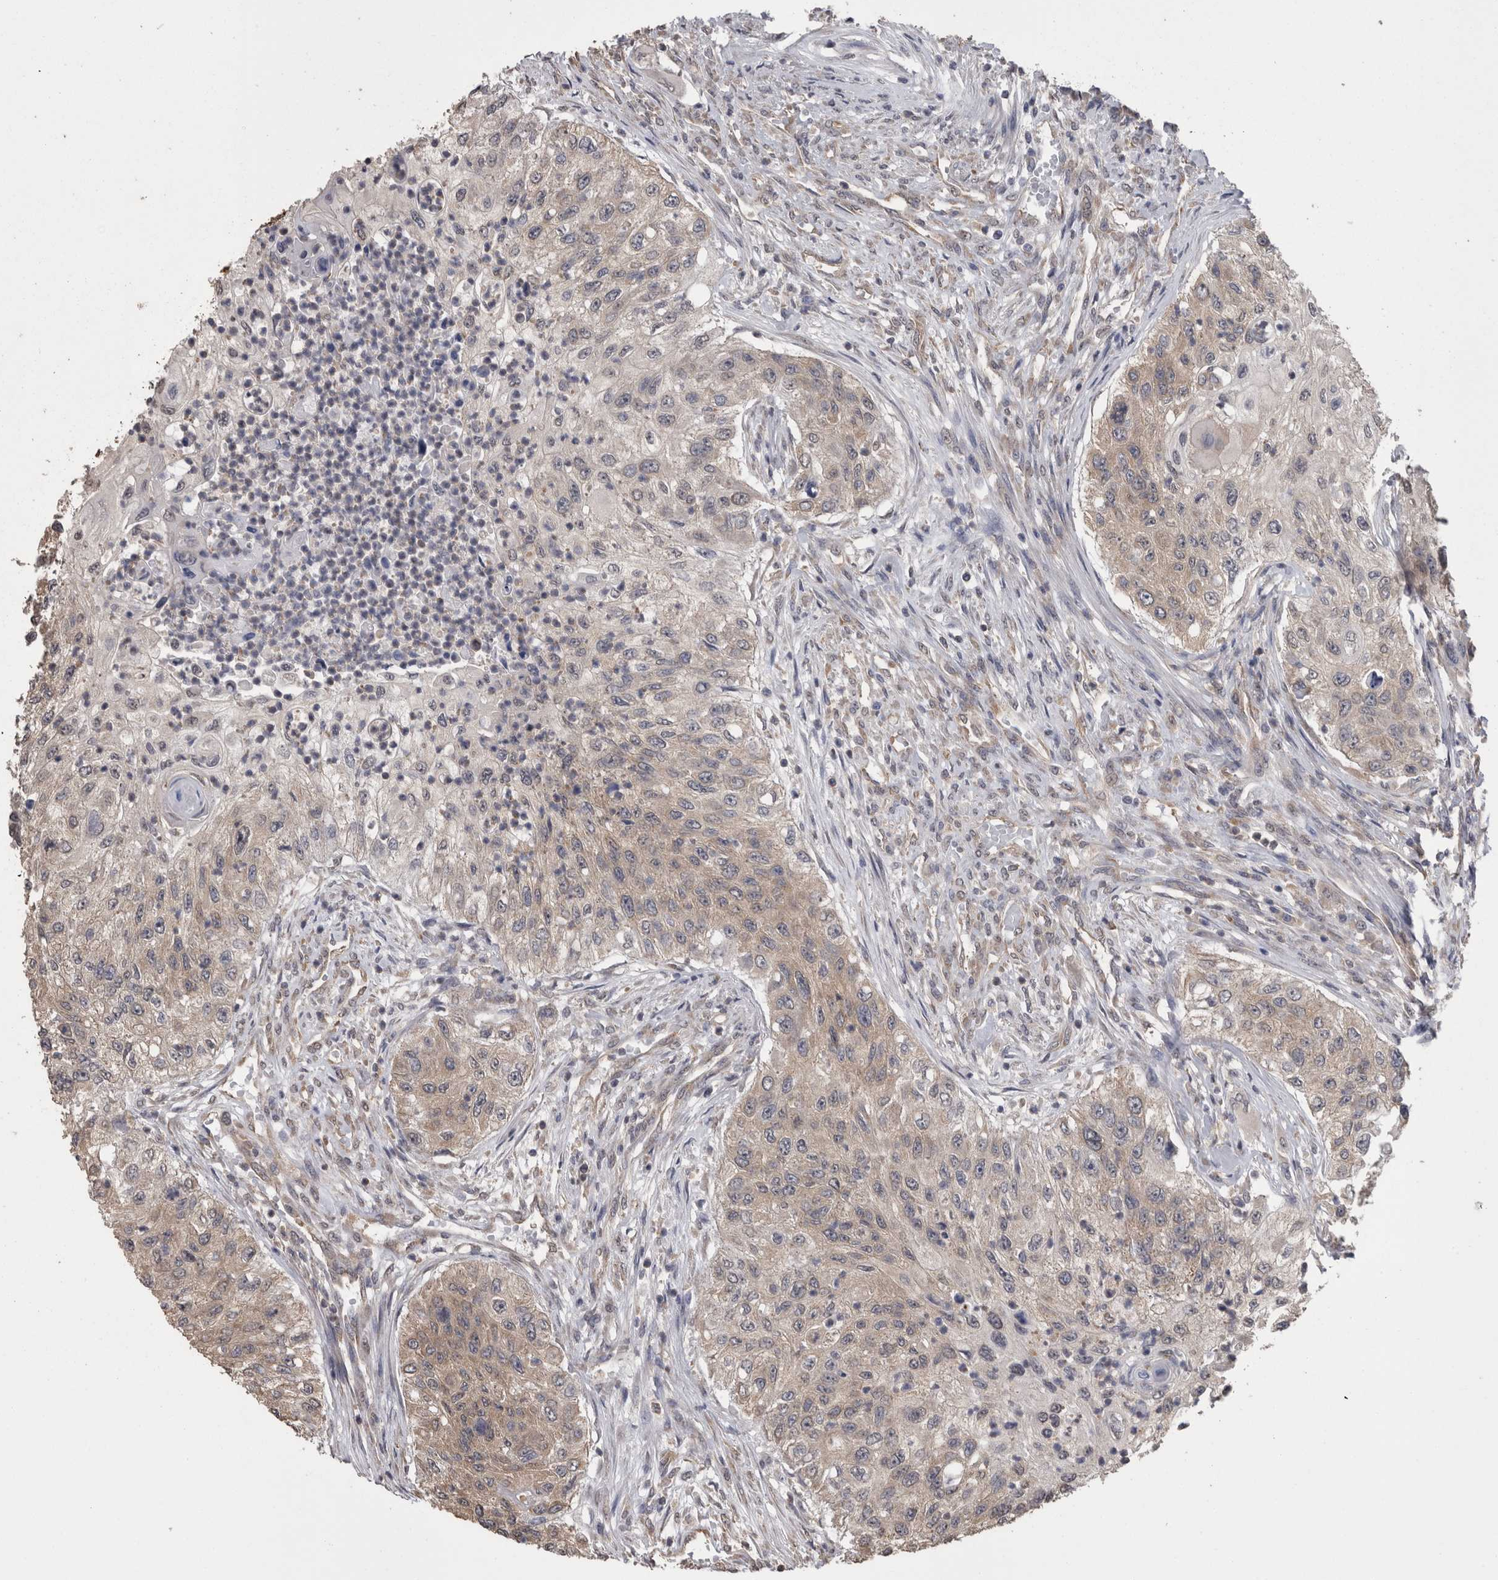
{"staining": {"intensity": "weak", "quantity": "25%-75%", "location": "cytoplasmic/membranous"}, "tissue": "urothelial cancer", "cell_type": "Tumor cells", "image_type": "cancer", "snomed": [{"axis": "morphology", "description": "Urothelial carcinoma, High grade"}, {"axis": "topography", "description": "Urinary bladder"}], "caption": "Urothelial cancer stained for a protein (brown) shows weak cytoplasmic/membranous positive staining in about 25%-75% of tumor cells.", "gene": "DDX6", "patient": {"sex": "female", "age": 60}}